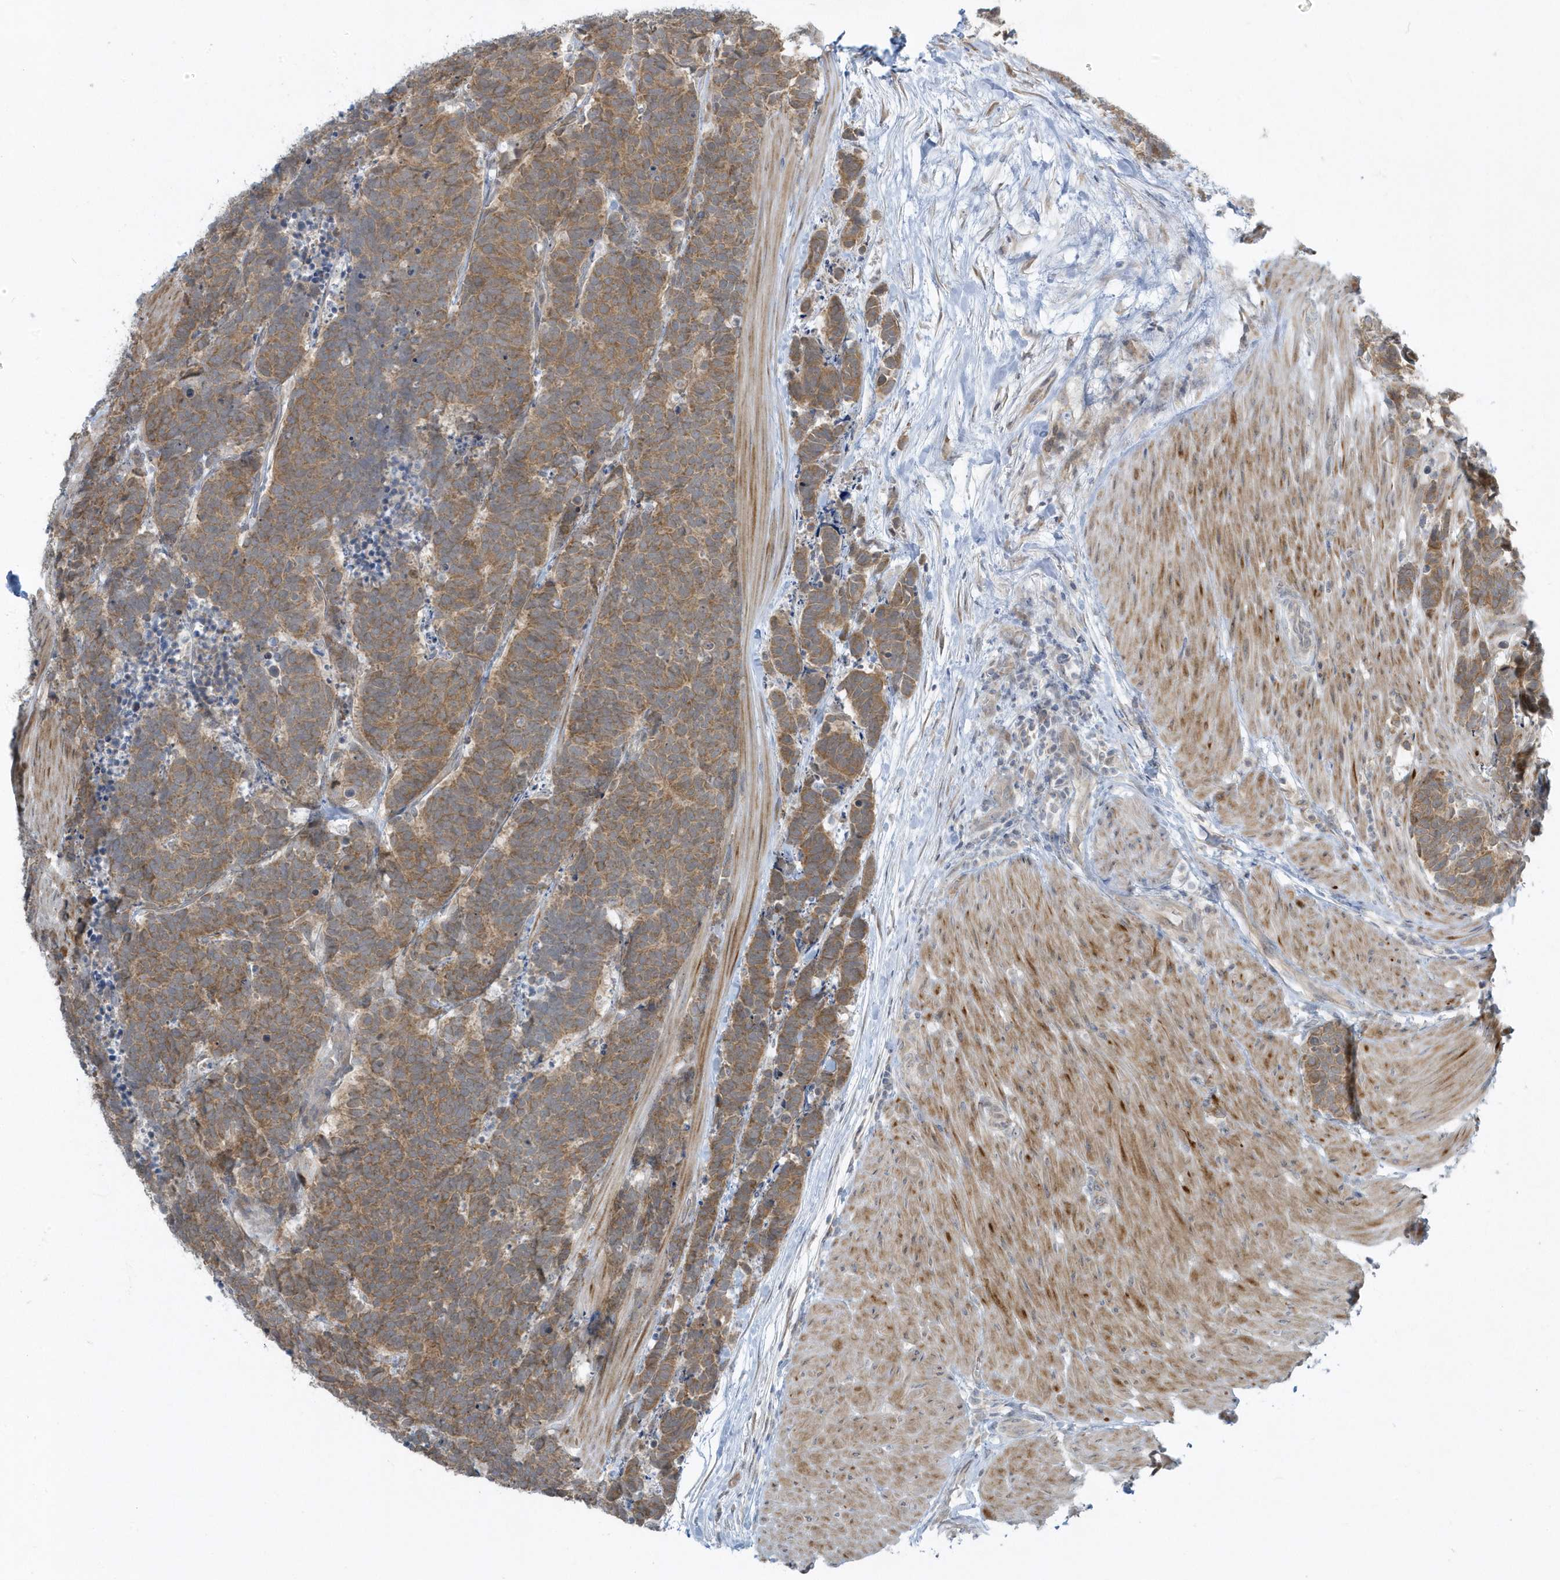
{"staining": {"intensity": "moderate", "quantity": ">75%", "location": "cytoplasmic/membranous"}, "tissue": "carcinoid", "cell_type": "Tumor cells", "image_type": "cancer", "snomed": [{"axis": "morphology", "description": "Carcinoma, NOS"}, {"axis": "morphology", "description": "Carcinoid, malignant, NOS"}, {"axis": "topography", "description": "Urinary bladder"}], "caption": "Immunohistochemical staining of human carcinoid displays moderate cytoplasmic/membranous protein staining in about >75% of tumor cells. Nuclei are stained in blue.", "gene": "SCN3A", "patient": {"sex": "male", "age": 57}}